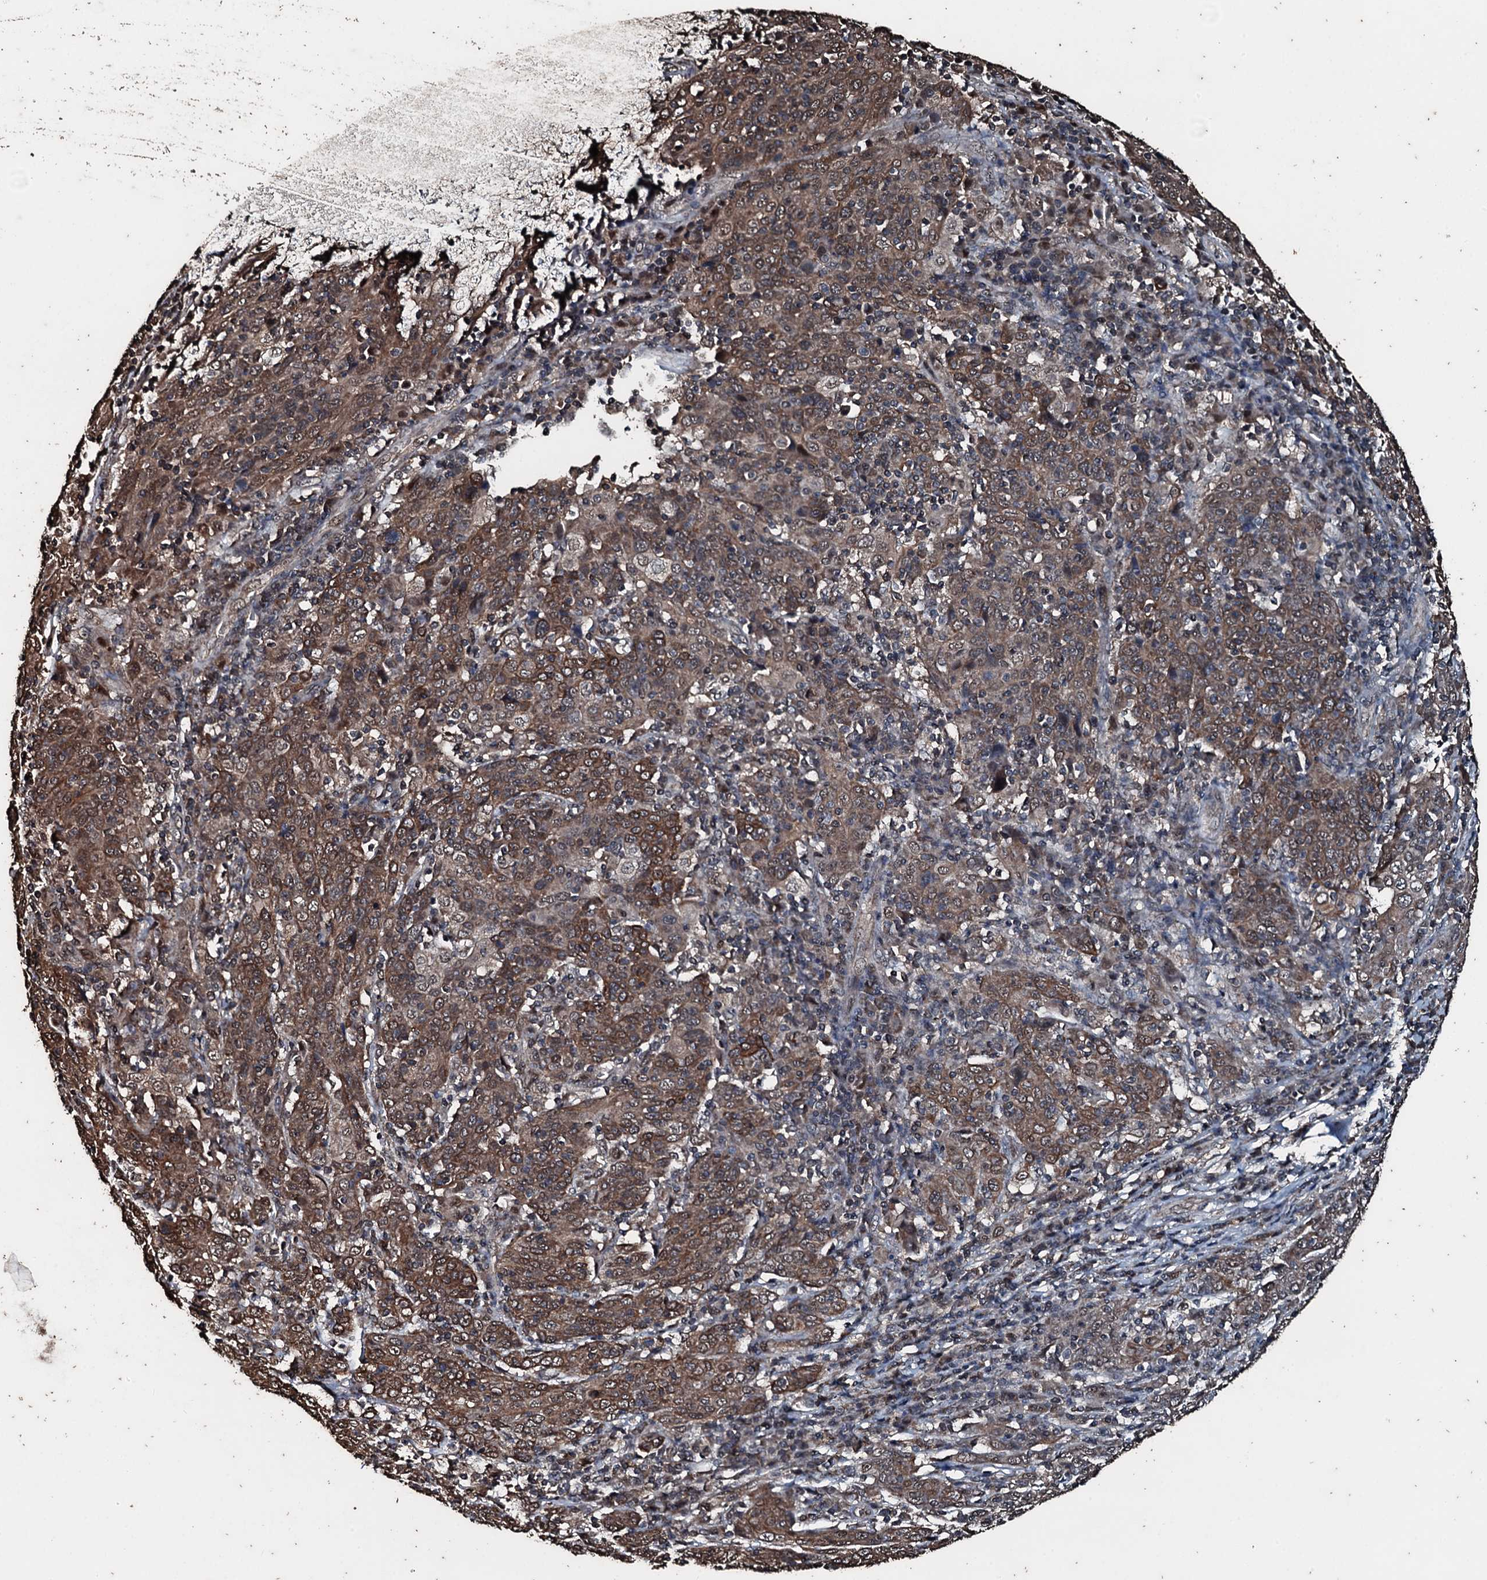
{"staining": {"intensity": "moderate", "quantity": ">75%", "location": "cytoplasmic/membranous"}, "tissue": "cervical cancer", "cell_type": "Tumor cells", "image_type": "cancer", "snomed": [{"axis": "morphology", "description": "Squamous cell carcinoma, NOS"}, {"axis": "topography", "description": "Cervix"}], "caption": "Immunohistochemical staining of cervical cancer reveals medium levels of moderate cytoplasmic/membranous protein staining in approximately >75% of tumor cells.", "gene": "FAAP24", "patient": {"sex": "female", "age": 67}}